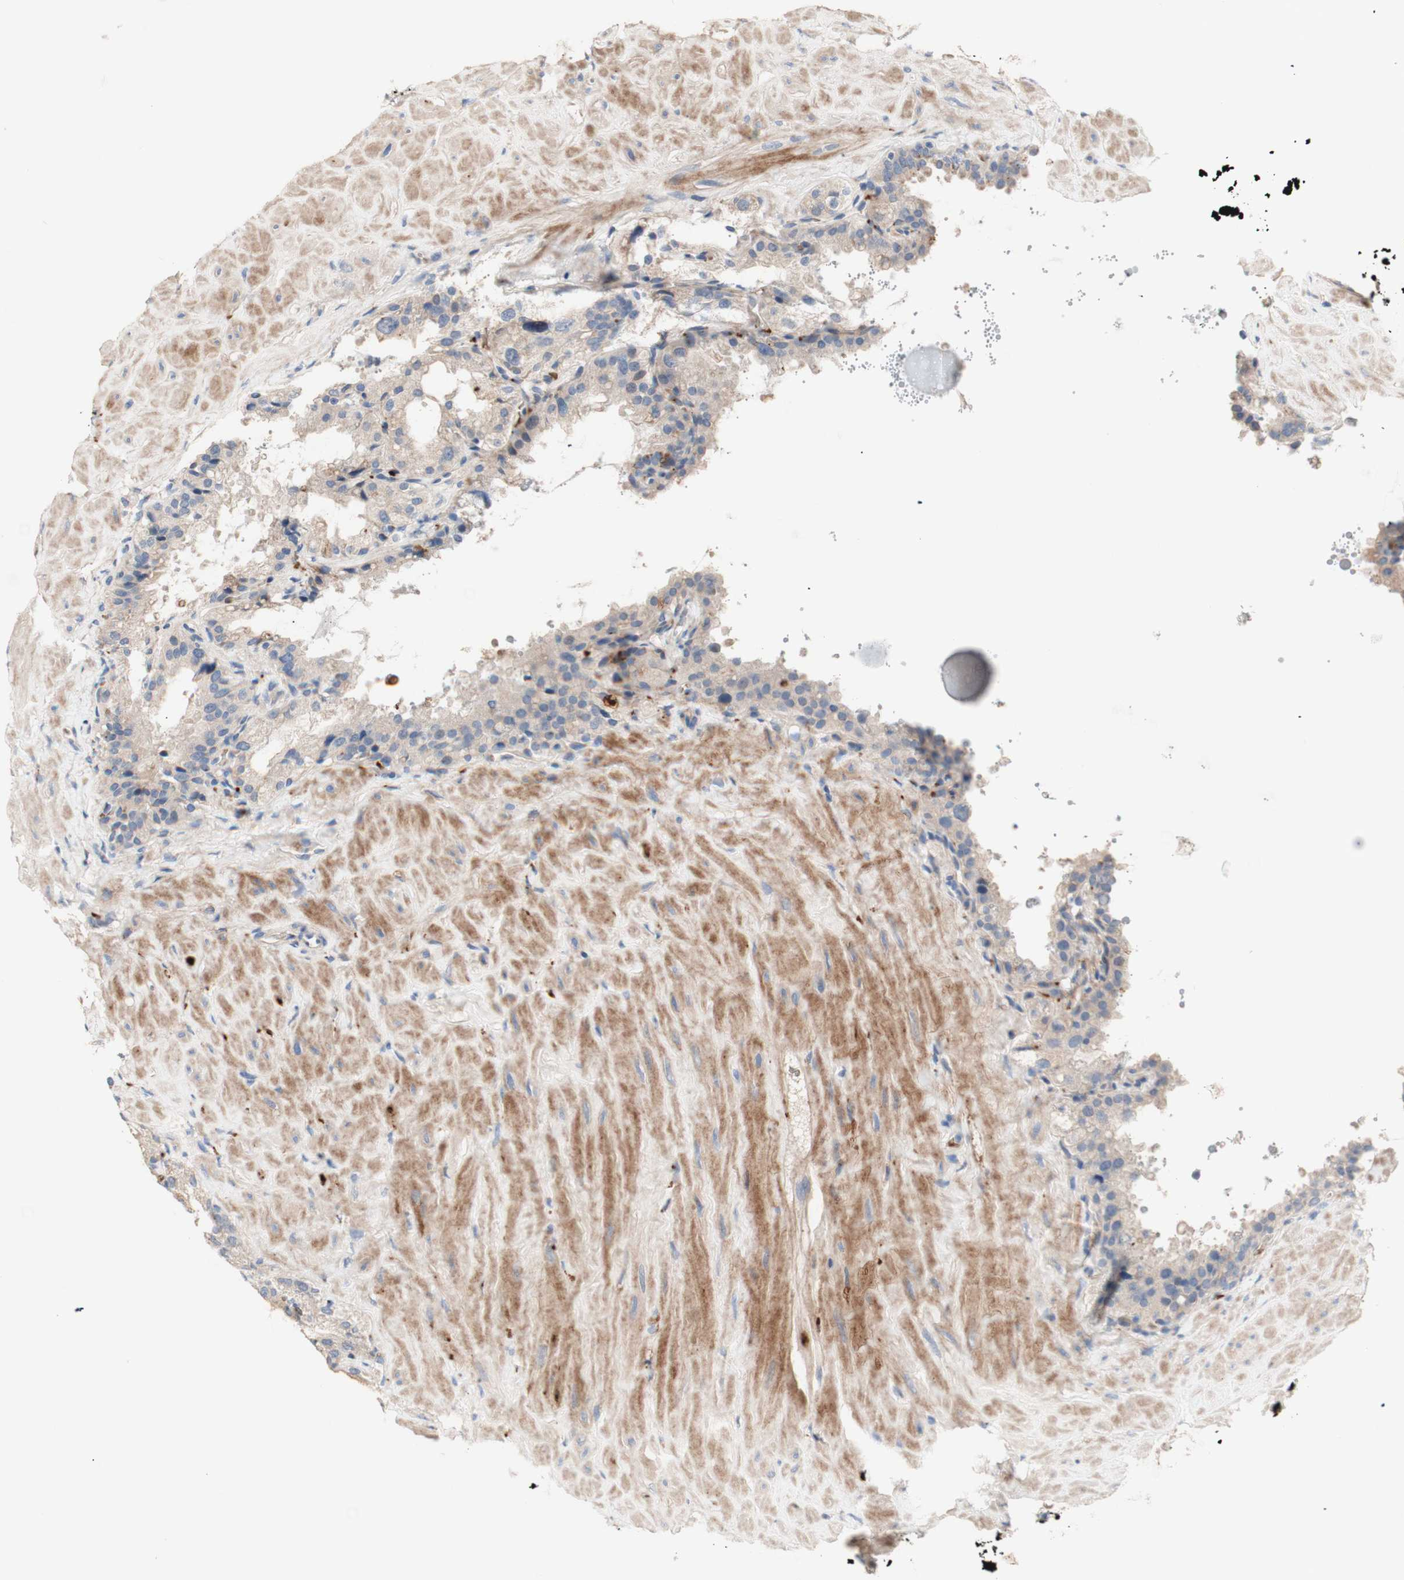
{"staining": {"intensity": "weak", "quantity": ">75%", "location": "cytoplasmic/membranous"}, "tissue": "seminal vesicle", "cell_type": "Glandular cells", "image_type": "normal", "snomed": [{"axis": "morphology", "description": "Normal tissue, NOS"}, {"axis": "topography", "description": "Seminal veicle"}], "caption": "An IHC image of unremarkable tissue is shown. Protein staining in brown shows weak cytoplasmic/membranous positivity in seminal vesicle within glandular cells.", "gene": "CDON", "patient": {"sex": "male", "age": 68}}